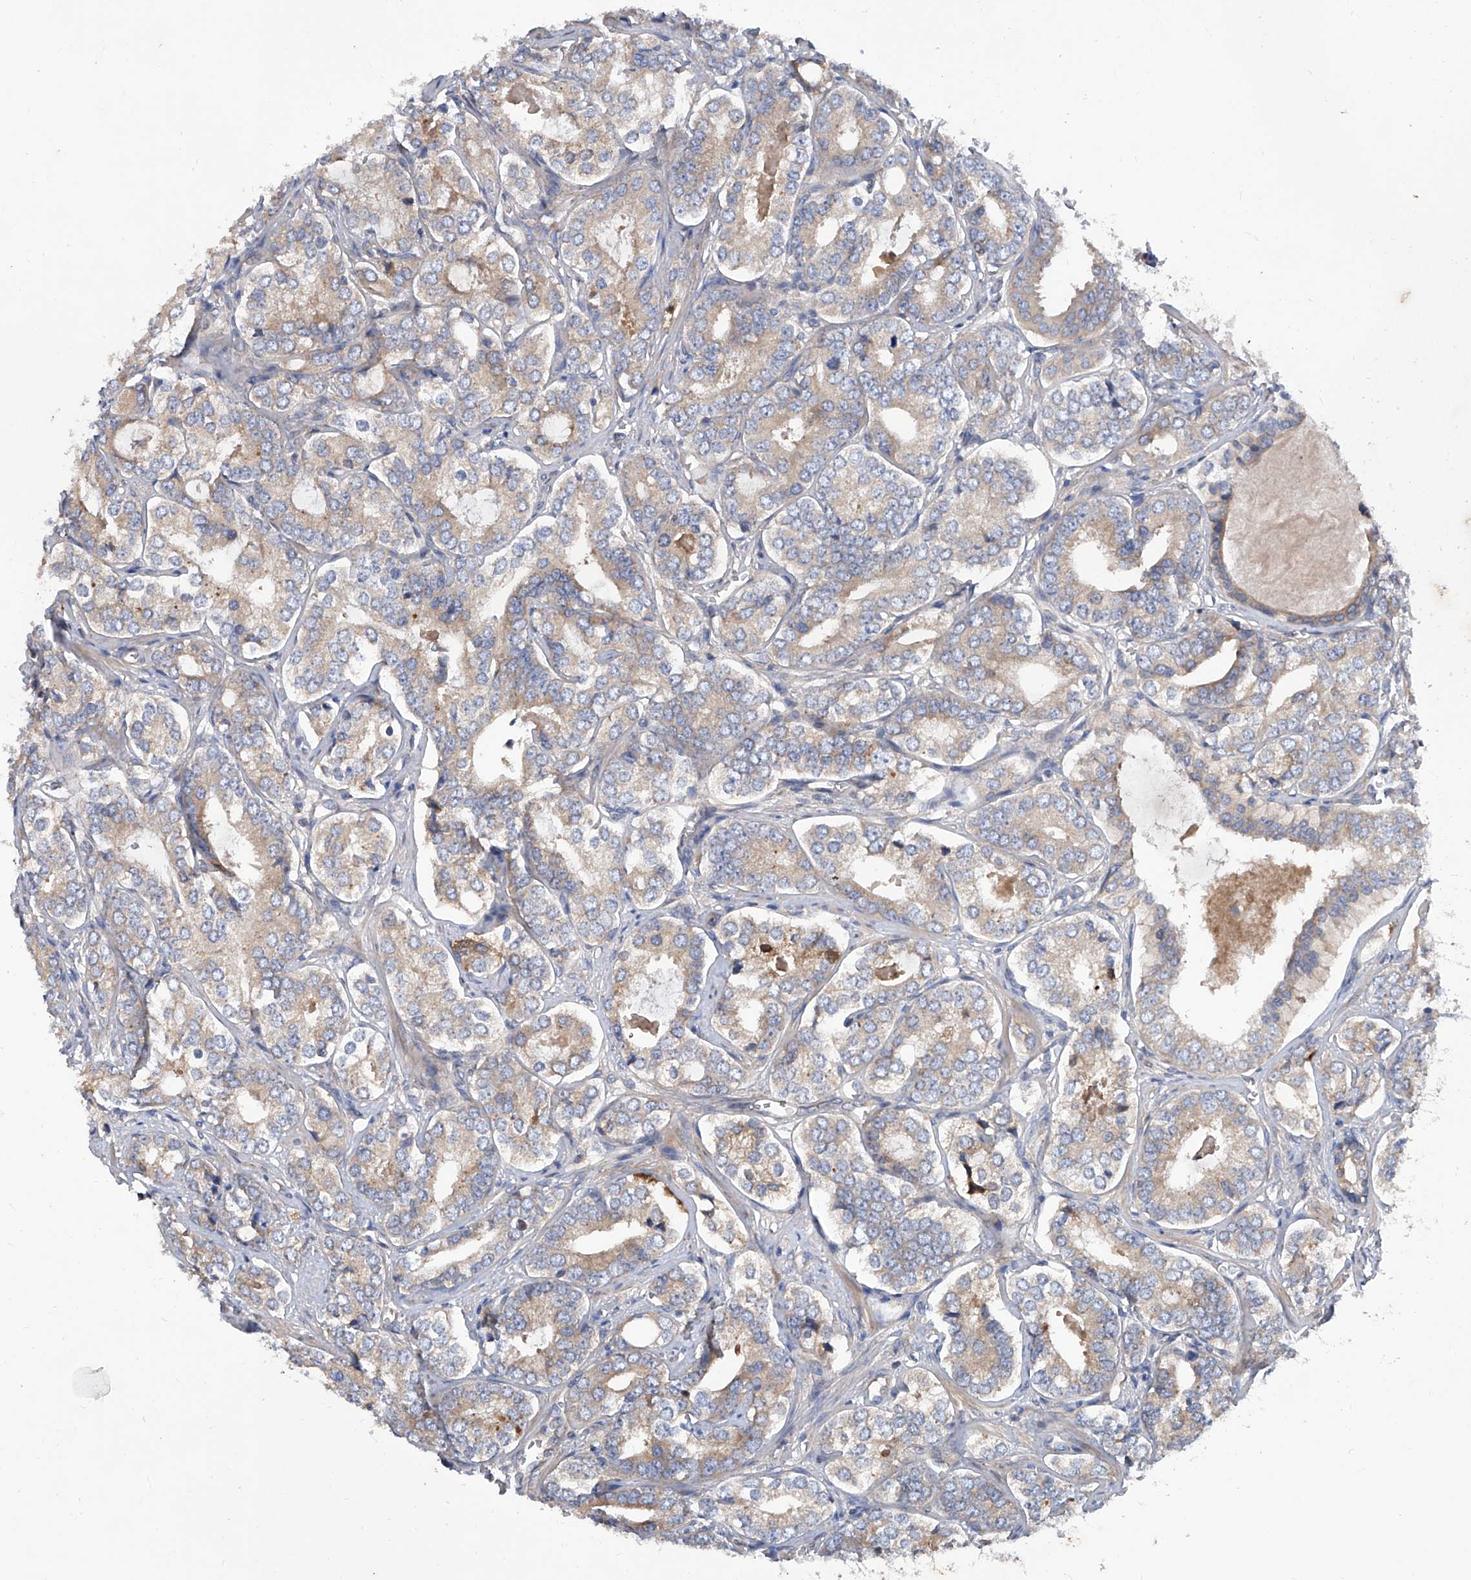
{"staining": {"intensity": "moderate", "quantity": "25%-75%", "location": "cytoplasmic/membranous"}, "tissue": "prostate cancer", "cell_type": "Tumor cells", "image_type": "cancer", "snomed": [{"axis": "morphology", "description": "Adenocarcinoma, High grade"}, {"axis": "topography", "description": "Prostate"}], "caption": "Immunohistochemical staining of human high-grade adenocarcinoma (prostate) shows medium levels of moderate cytoplasmic/membranous positivity in approximately 25%-75% of tumor cells. (Brightfield microscopy of DAB IHC at high magnification).", "gene": "ASCC3", "patient": {"sex": "male", "age": 62}}